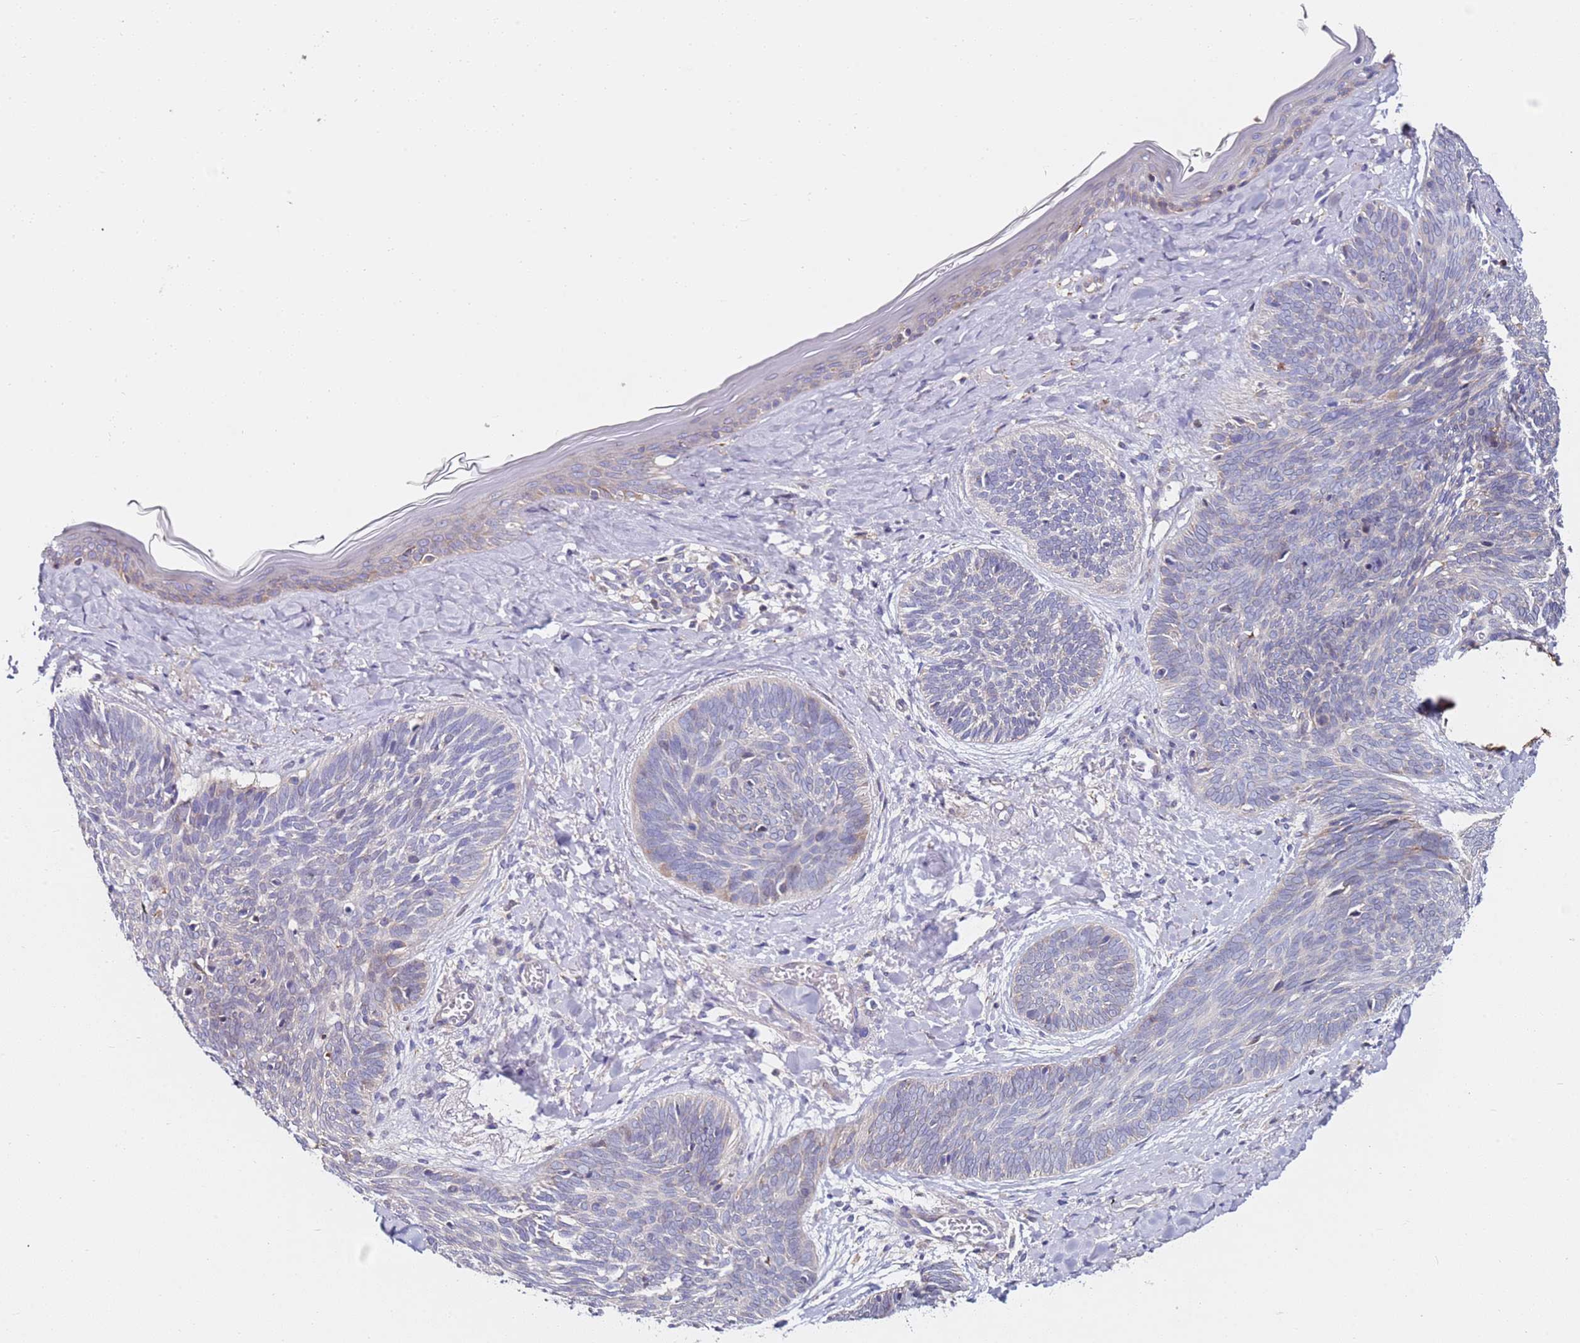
{"staining": {"intensity": "negative", "quantity": "none", "location": "none"}, "tissue": "skin cancer", "cell_type": "Tumor cells", "image_type": "cancer", "snomed": [{"axis": "morphology", "description": "Basal cell carcinoma"}, {"axis": "topography", "description": "Skin"}], "caption": "DAB (3,3'-diaminobenzidine) immunohistochemical staining of skin basal cell carcinoma reveals no significant staining in tumor cells.", "gene": "CNOT9", "patient": {"sex": "female", "age": 81}}